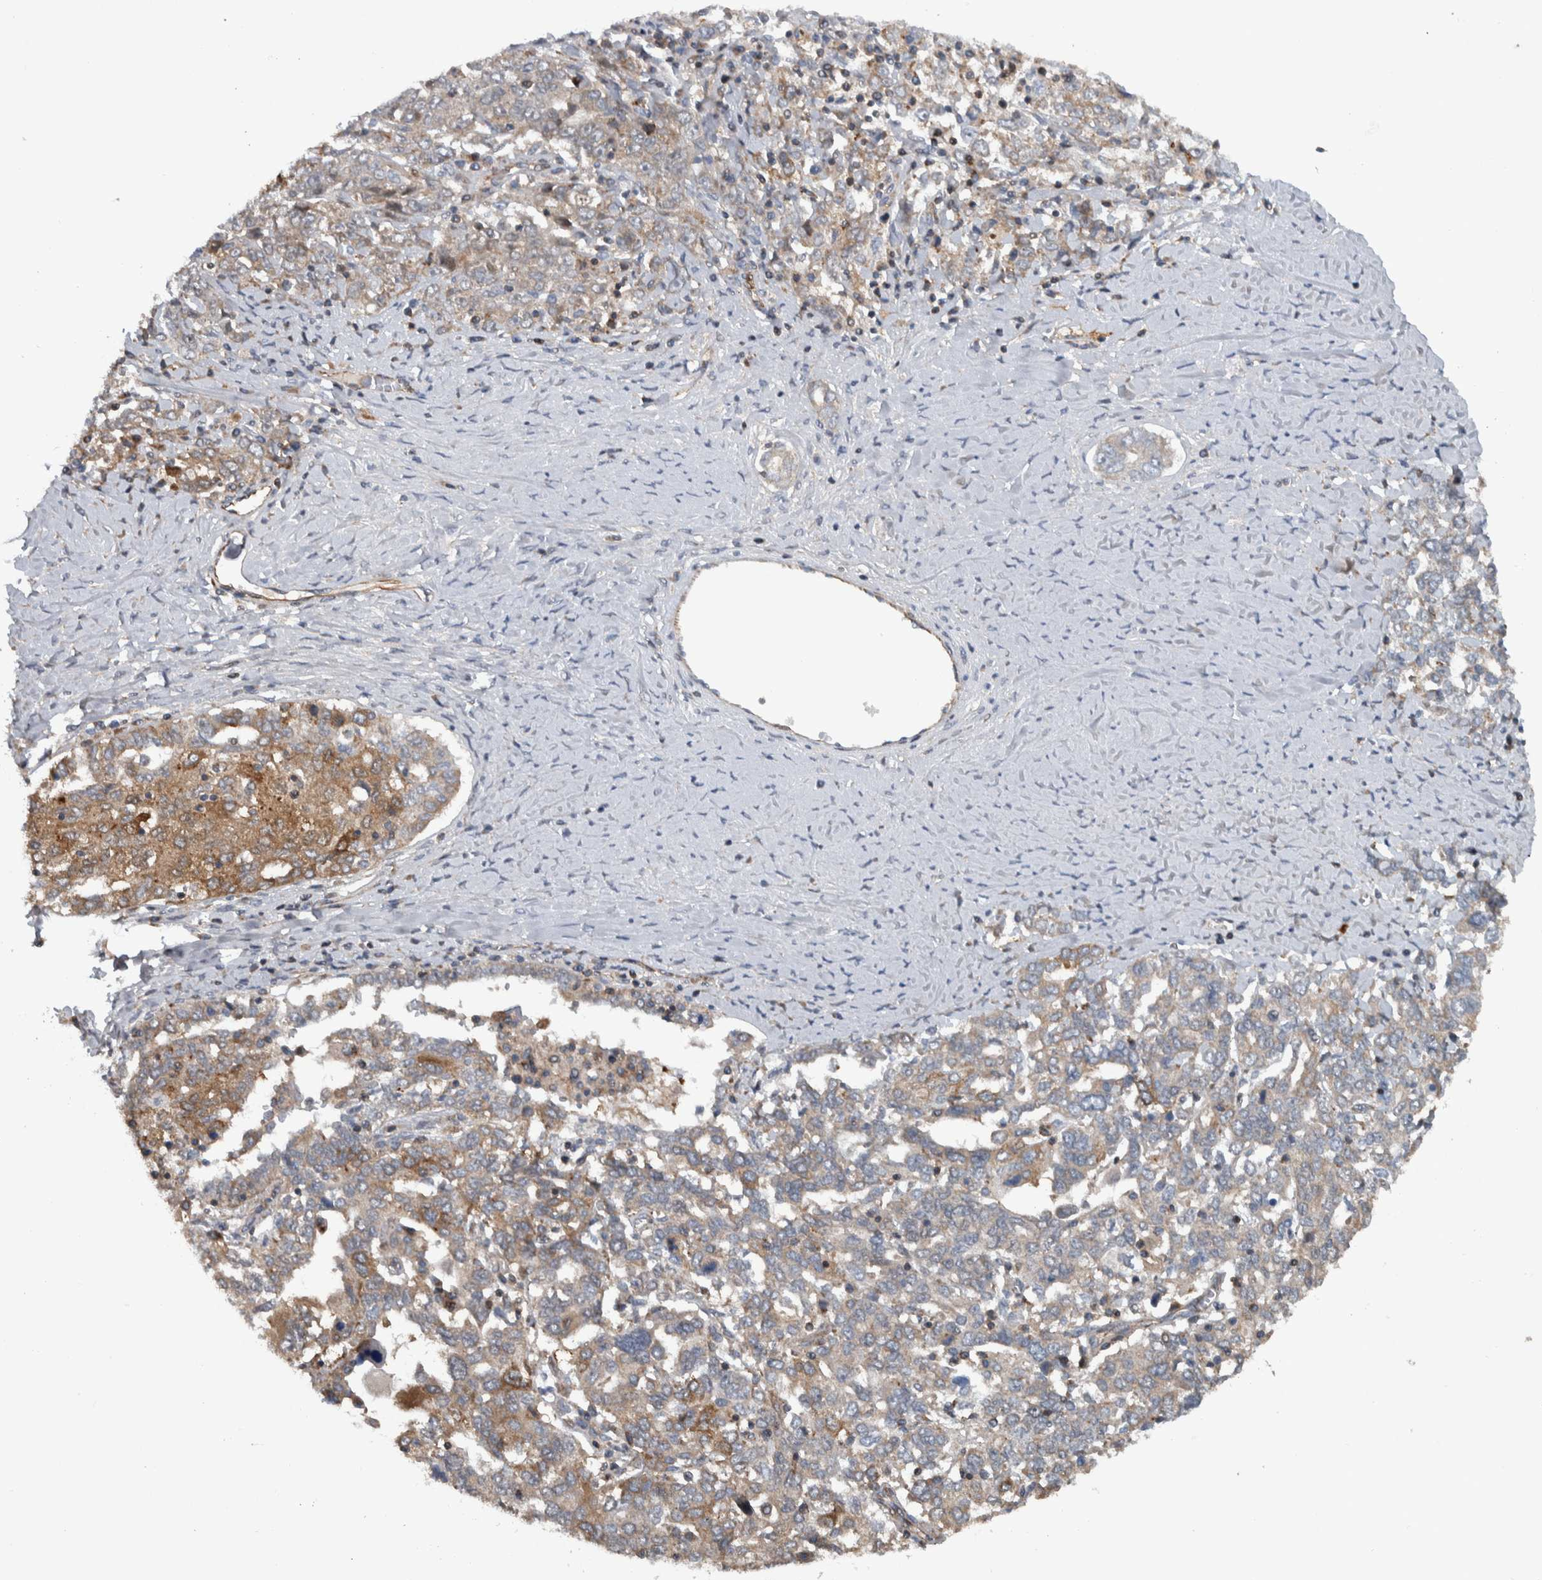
{"staining": {"intensity": "moderate", "quantity": "<25%", "location": "cytoplasmic/membranous"}, "tissue": "ovarian cancer", "cell_type": "Tumor cells", "image_type": "cancer", "snomed": [{"axis": "morphology", "description": "Carcinoma, endometroid"}, {"axis": "topography", "description": "Ovary"}], "caption": "Moderate cytoplasmic/membranous expression is seen in about <25% of tumor cells in endometroid carcinoma (ovarian). The protein of interest is shown in brown color, while the nuclei are stained blue.", "gene": "BAIAP2L1", "patient": {"sex": "female", "age": 62}}